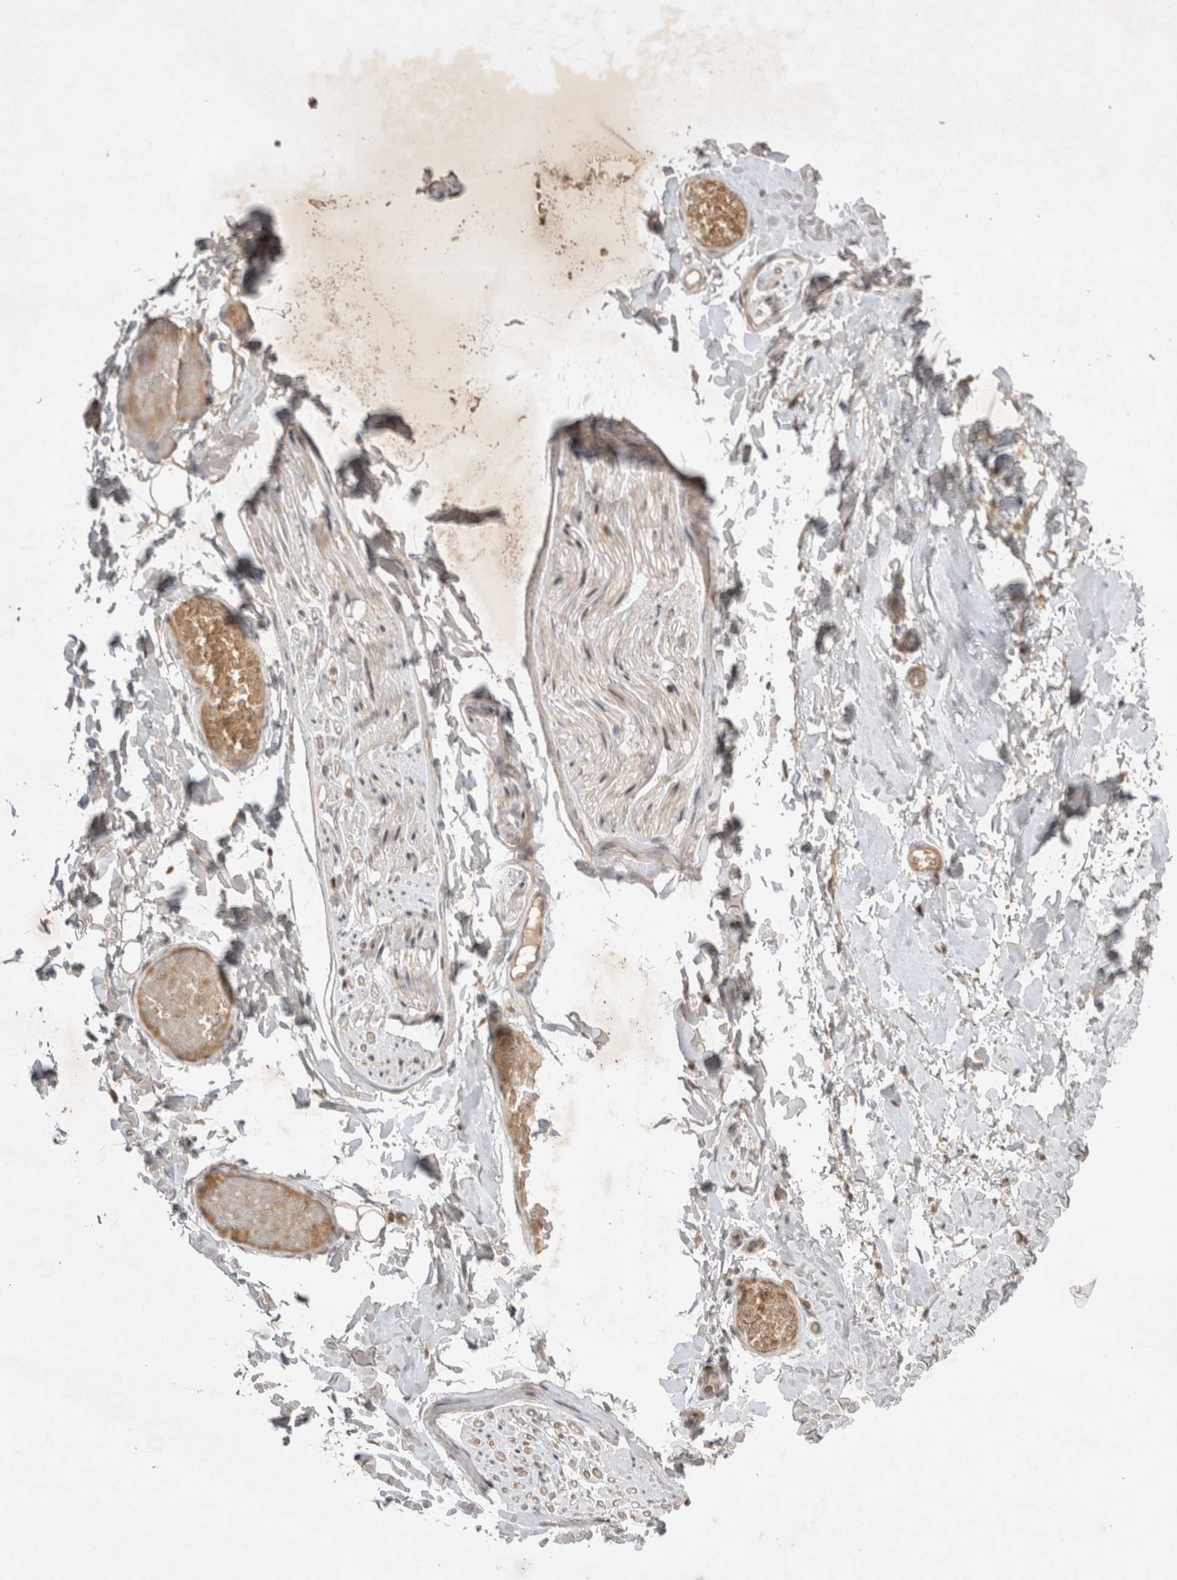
{"staining": {"intensity": "negative", "quantity": "none", "location": "none"}, "tissue": "adipose tissue", "cell_type": "Adipocytes", "image_type": "normal", "snomed": [{"axis": "morphology", "description": "Normal tissue, NOS"}, {"axis": "topography", "description": "Adipose tissue"}, {"axis": "topography", "description": "Vascular tissue"}, {"axis": "topography", "description": "Peripheral nerve tissue"}], "caption": "A high-resolution photomicrograph shows immunohistochemistry staining of benign adipose tissue, which exhibits no significant positivity in adipocytes.", "gene": "EIF2AK1", "patient": {"sex": "male", "age": 25}}